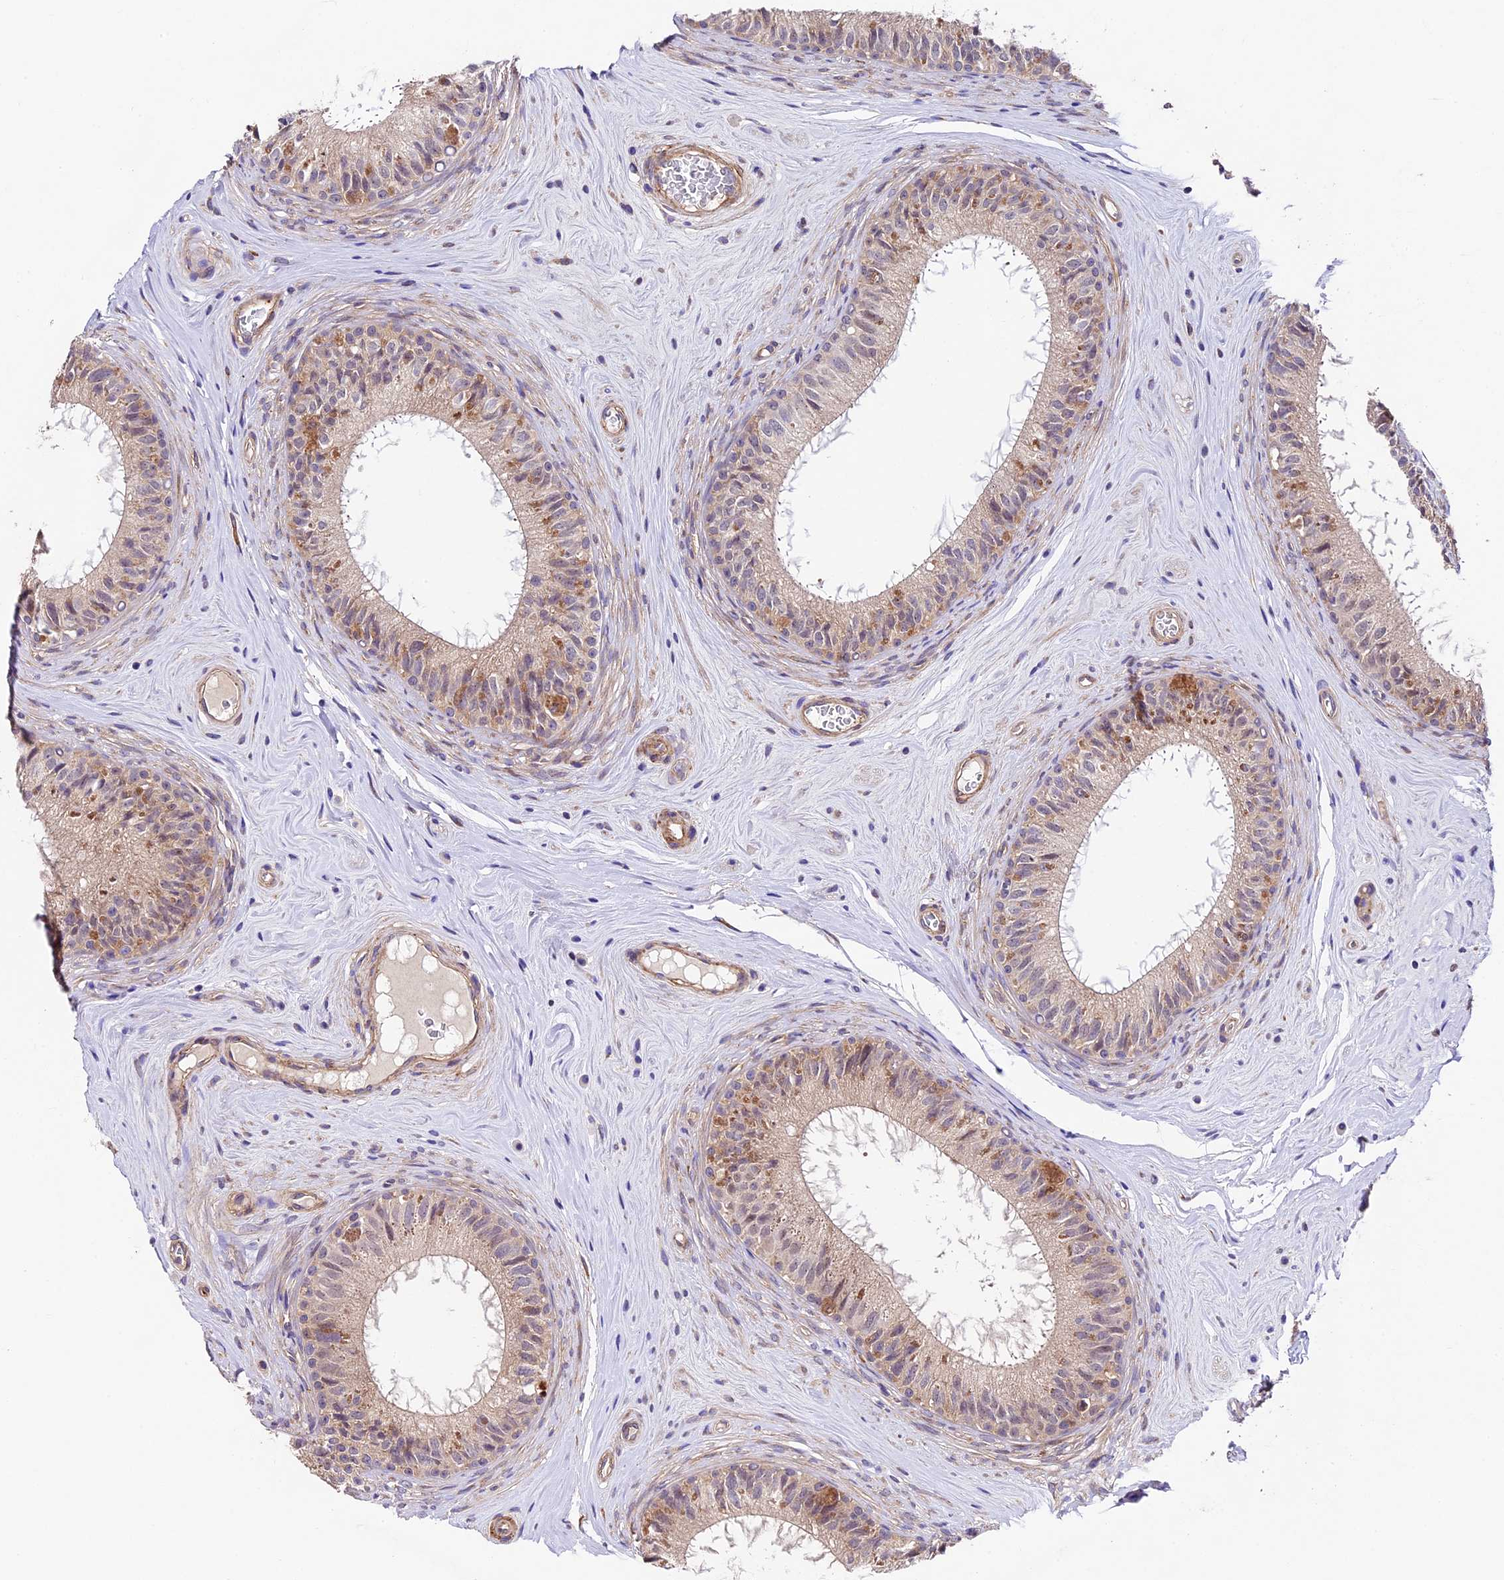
{"staining": {"intensity": "weak", "quantity": "<25%", "location": "cytoplasmic/membranous"}, "tissue": "epididymis", "cell_type": "Glandular cells", "image_type": "normal", "snomed": [{"axis": "morphology", "description": "Normal tissue, NOS"}, {"axis": "topography", "description": "Epididymis"}], "caption": "Protein analysis of normal epididymis reveals no significant staining in glandular cells.", "gene": "LSM7", "patient": {"sex": "male", "age": 33}}